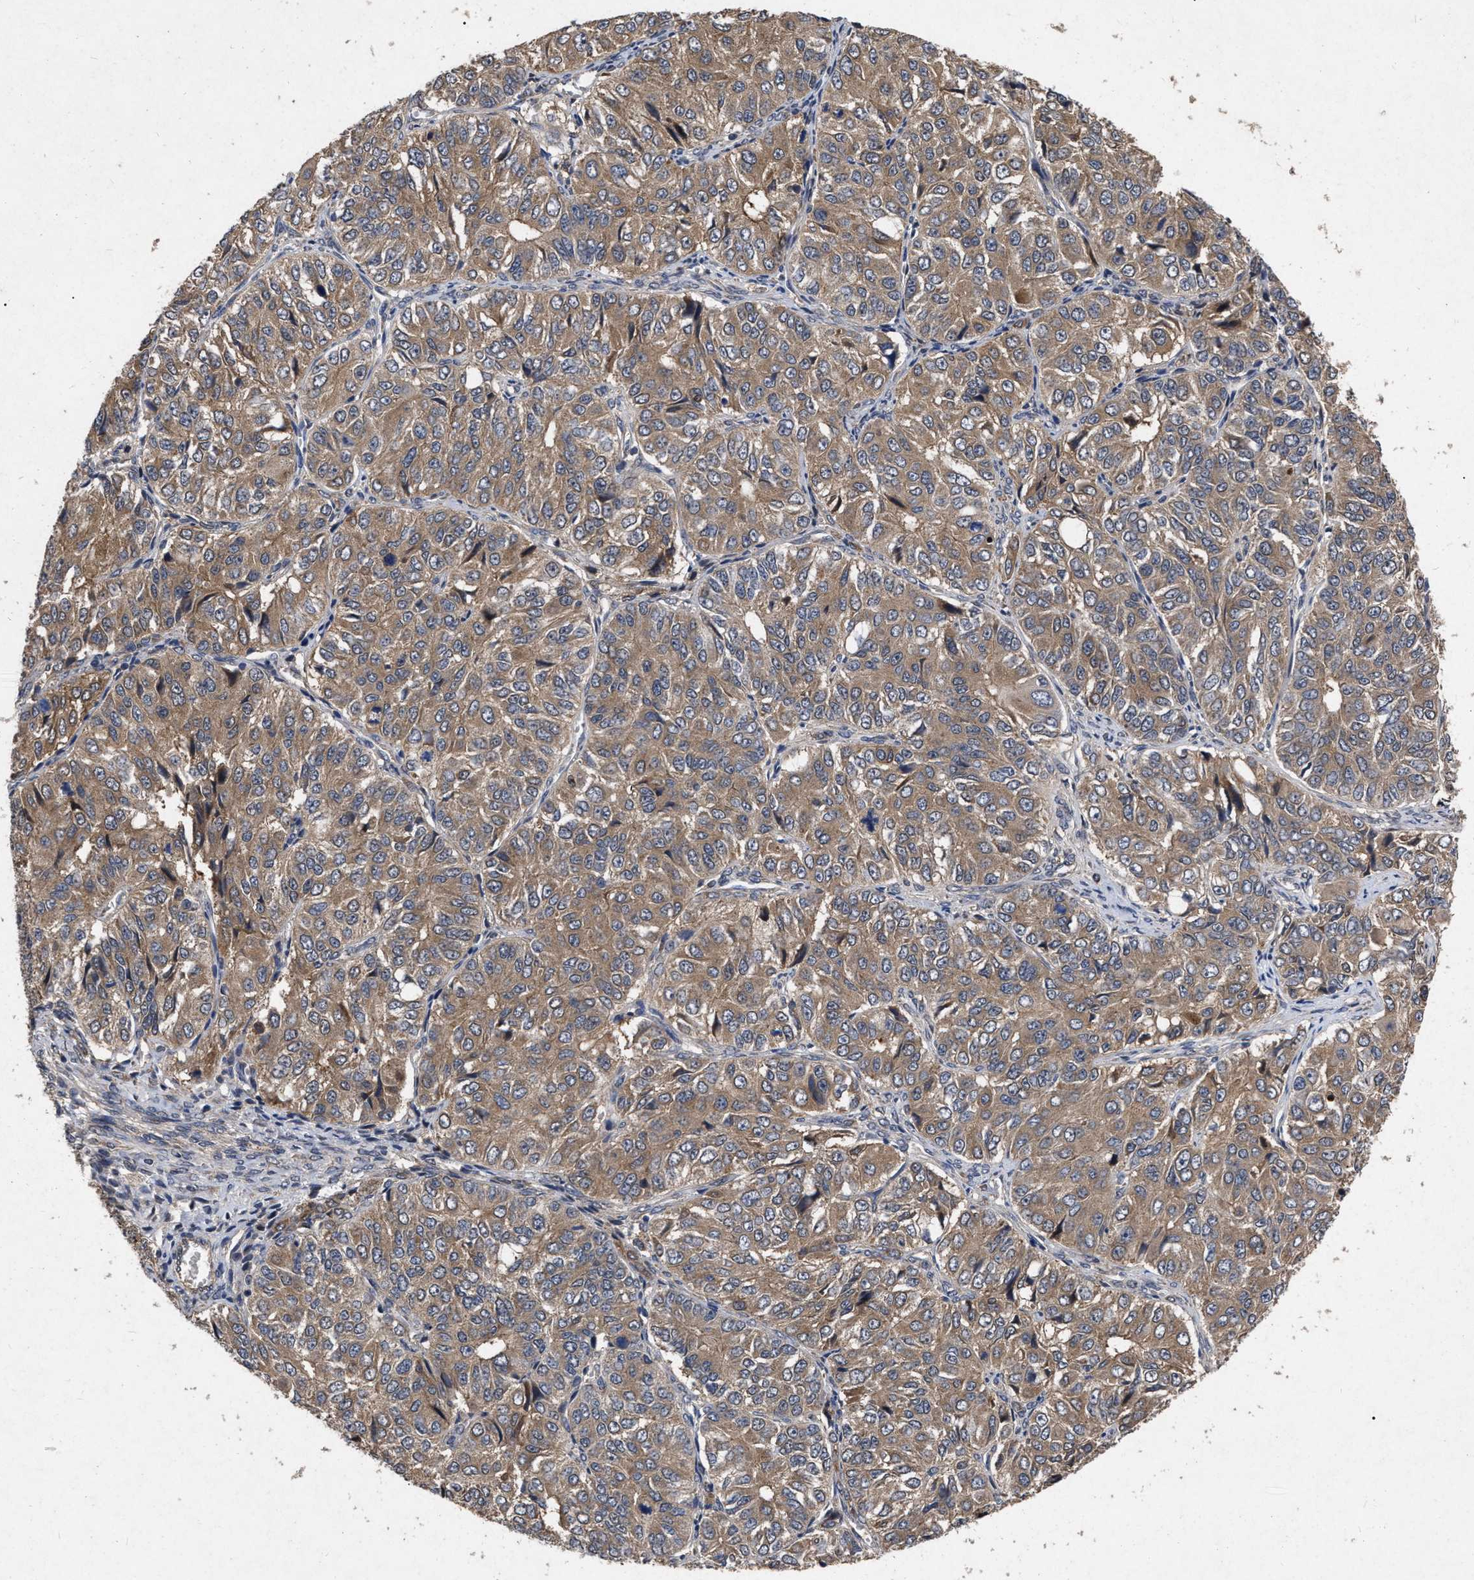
{"staining": {"intensity": "moderate", "quantity": ">75%", "location": "cytoplasmic/membranous"}, "tissue": "ovarian cancer", "cell_type": "Tumor cells", "image_type": "cancer", "snomed": [{"axis": "morphology", "description": "Carcinoma, endometroid"}, {"axis": "topography", "description": "Ovary"}], "caption": "Immunohistochemistry photomicrograph of neoplastic tissue: ovarian cancer stained using IHC displays medium levels of moderate protein expression localized specifically in the cytoplasmic/membranous of tumor cells, appearing as a cytoplasmic/membranous brown color.", "gene": "CDKN2C", "patient": {"sex": "female", "age": 51}}